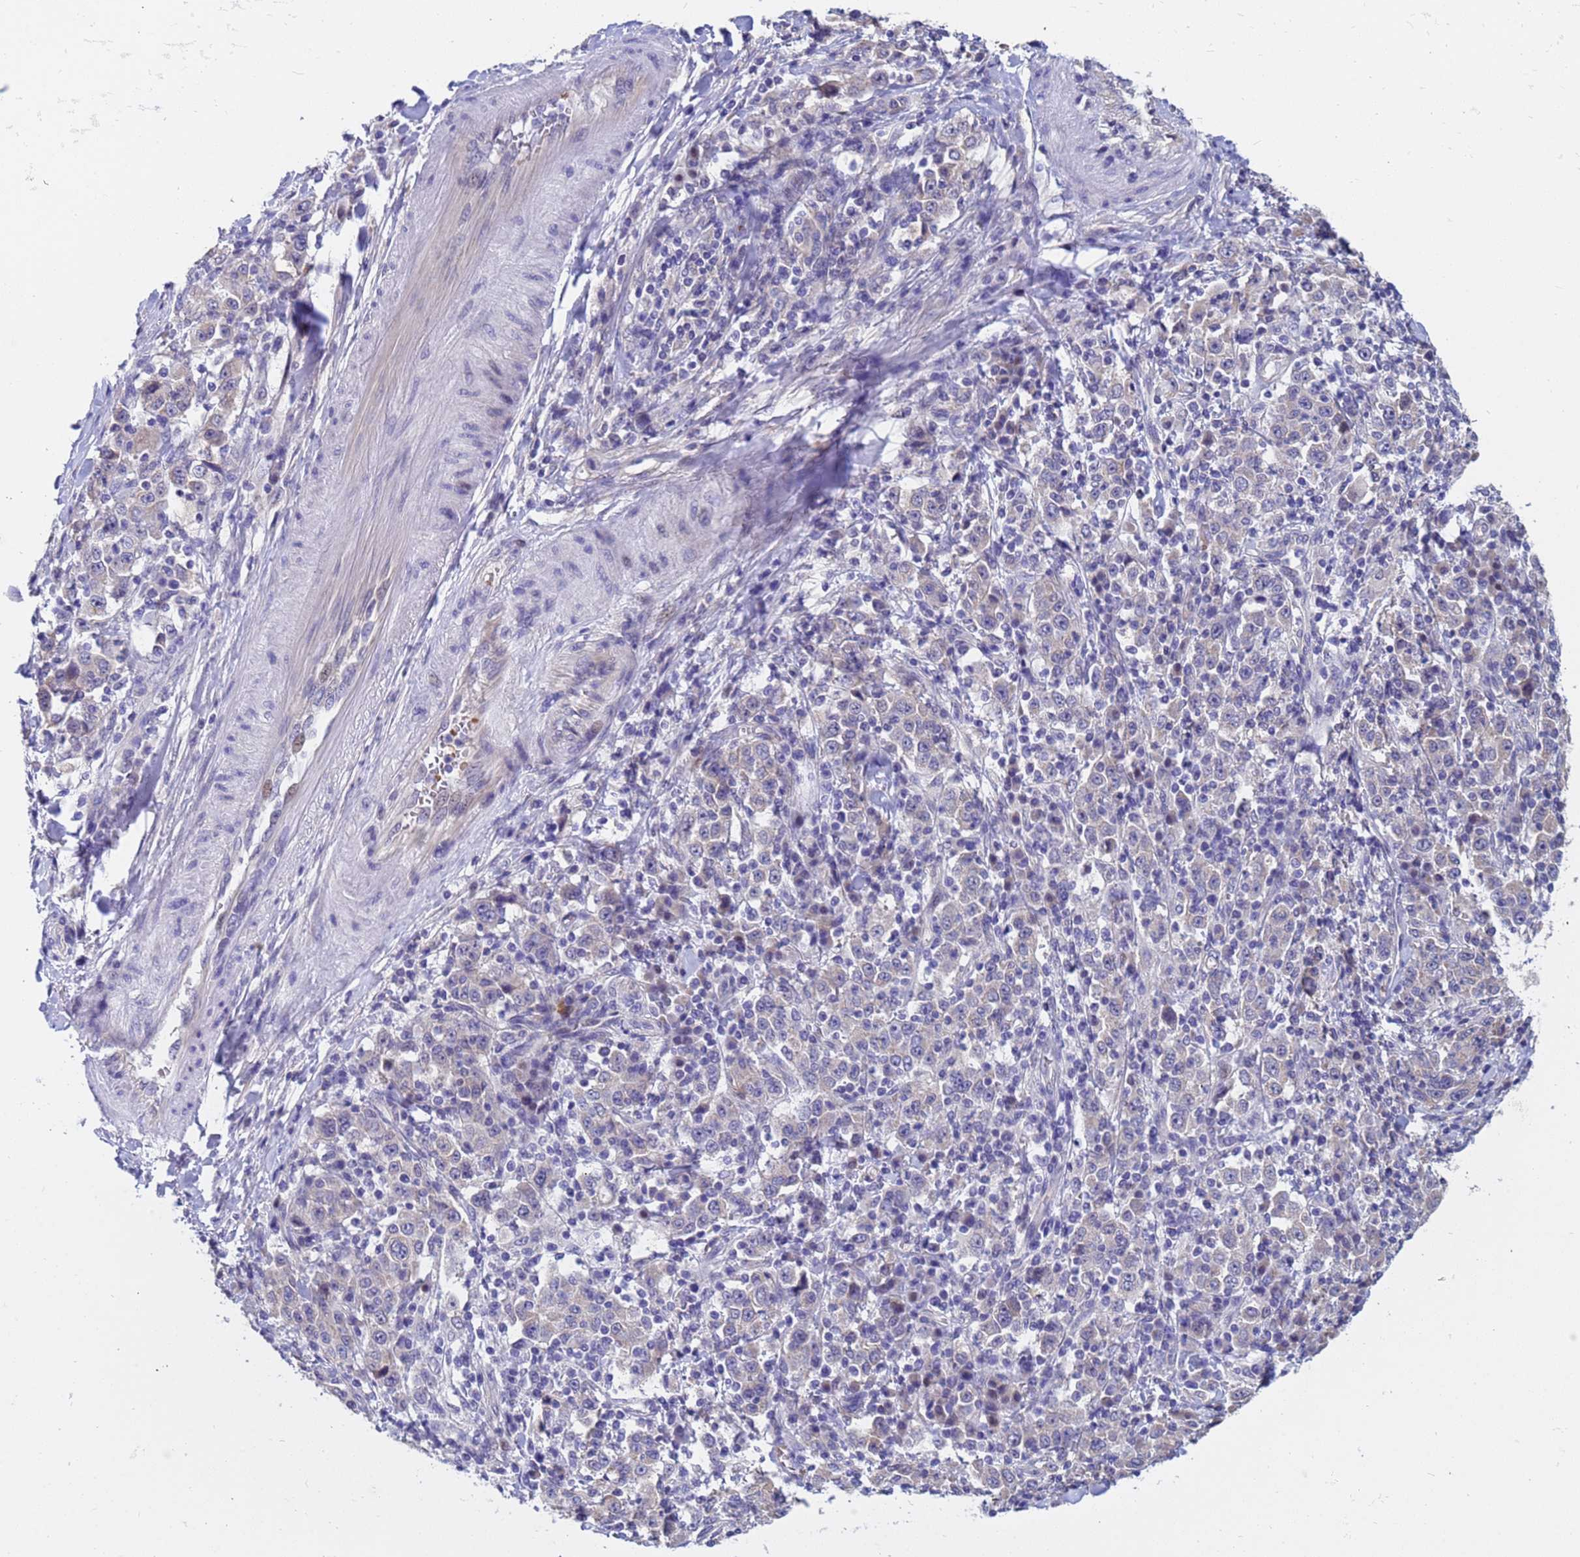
{"staining": {"intensity": "negative", "quantity": "none", "location": "none"}, "tissue": "stomach cancer", "cell_type": "Tumor cells", "image_type": "cancer", "snomed": [{"axis": "morphology", "description": "Normal tissue, NOS"}, {"axis": "morphology", "description": "Adenocarcinoma, NOS"}, {"axis": "topography", "description": "Stomach, upper"}, {"axis": "topography", "description": "Stomach"}], "caption": "Stomach cancer (adenocarcinoma) was stained to show a protein in brown. There is no significant positivity in tumor cells.", "gene": "IHO1", "patient": {"sex": "male", "age": 59}}